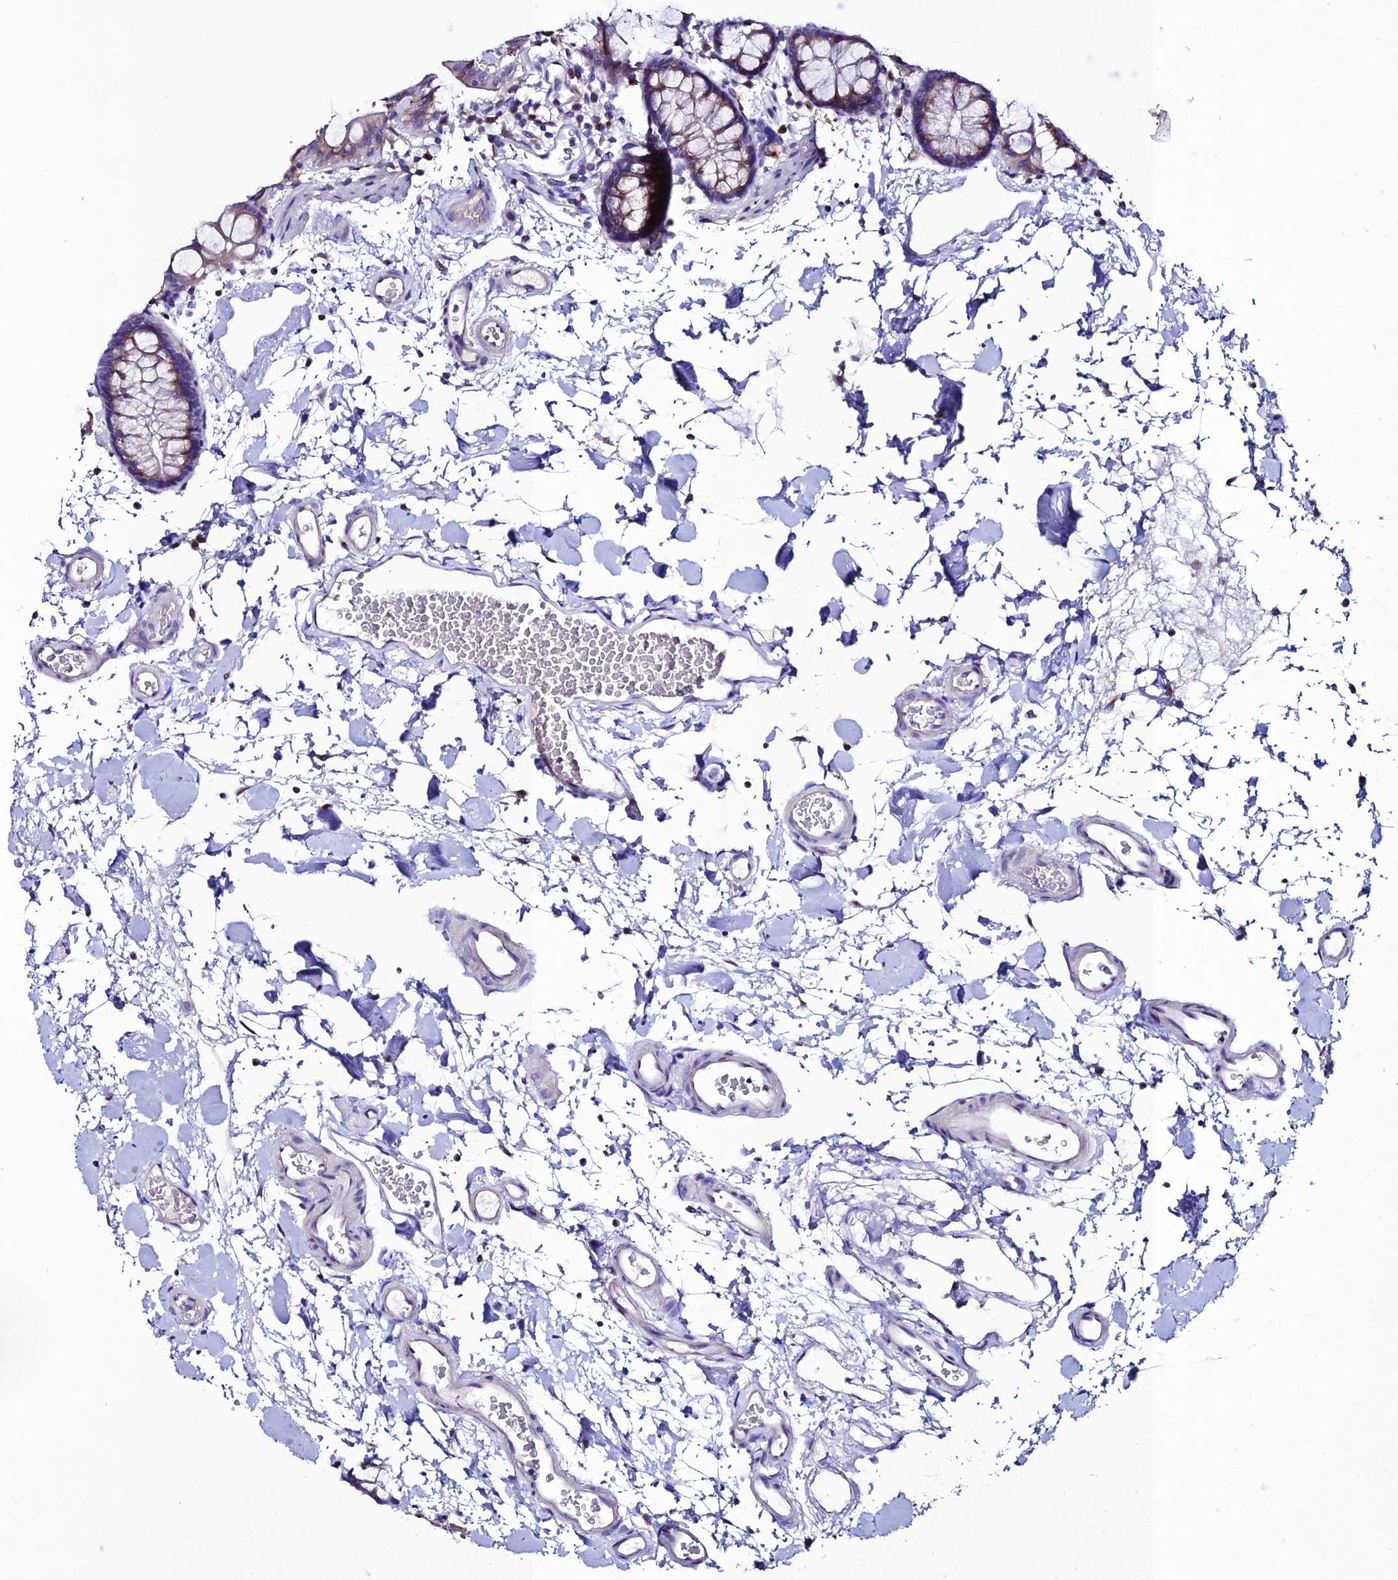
{"staining": {"intensity": "negative", "quantity": "none", "location": "none"}, "tissue": "colon", "cell_type": "Endothelial cells", "image_type": "normal", "snomed": [{"axis": "morphology", "description": "Normal tissue, NOS"}, {"axis": "topography", "description": "Colon"}], "caption": "A micrograph of human colon is negative for staining in endothelial cells. (Brightfield microscopy of DAB immunohistochemistry at high magnification).", "gene": "OR51Q1", "patient": {"sex": "male", "age": 75}}